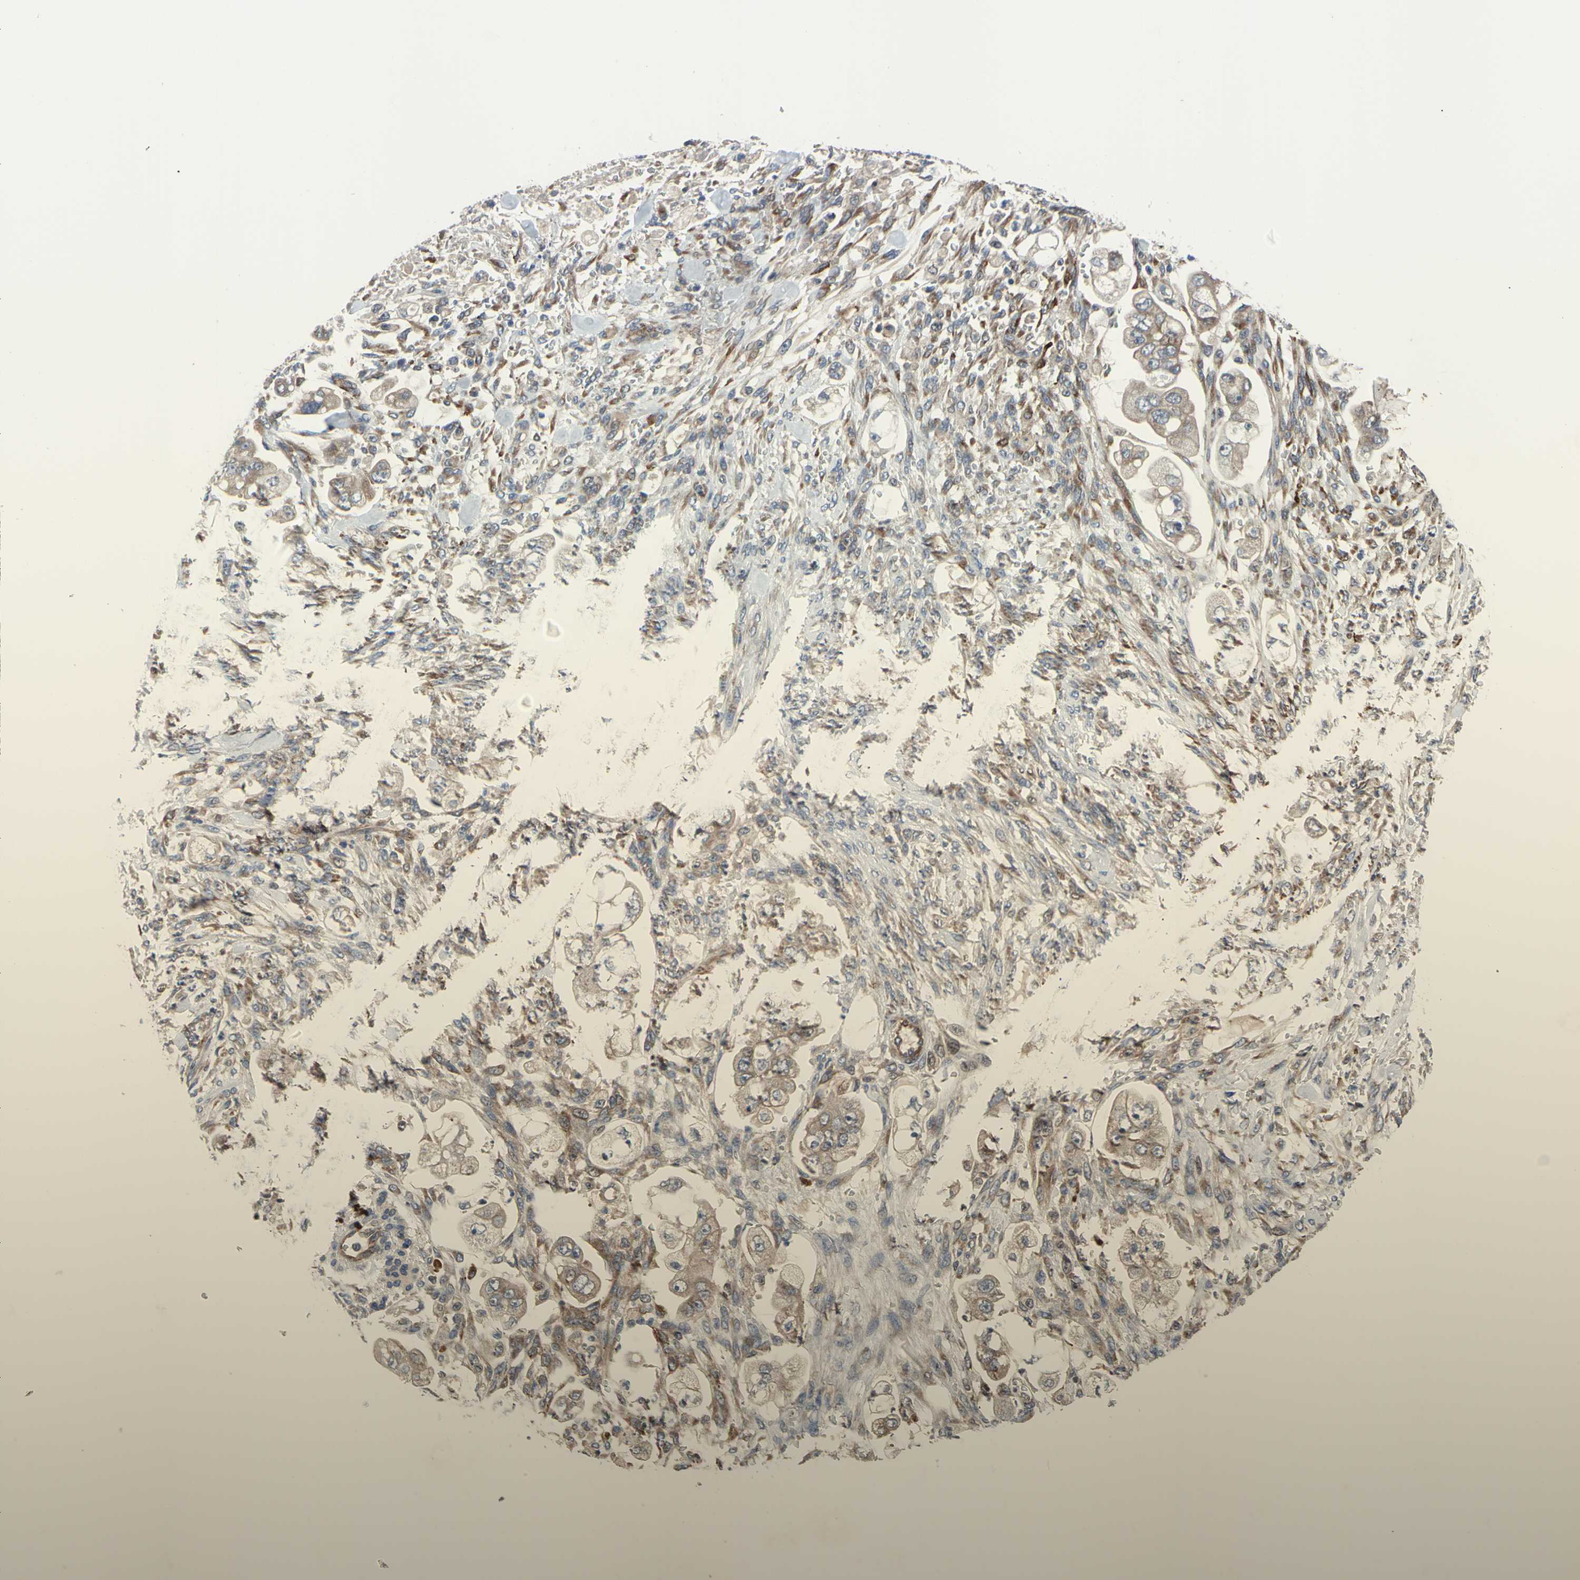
{"staining": {"intensity": "weak", "quantity": ">75%", "location": "cytoplasmic/membranous"}, "tissue": "stomach cancer", "cell_type": "Tumor cells", "image_type": "cancer", "snomed": [{"axis": "morphology", "description": "Adenocarcinoma, NOS"}, {"axis": "topography", "description": "Stomach"}], "caption": "About >75% of tumor cells in stomach cancer (adenocarcinoma) exhibit weak cytoplasmic/membranous protein positivity as visualized by brown immunohistochemical staining.", "gene": "XIAP", "patient": {"sex": "male", "age": 62}}